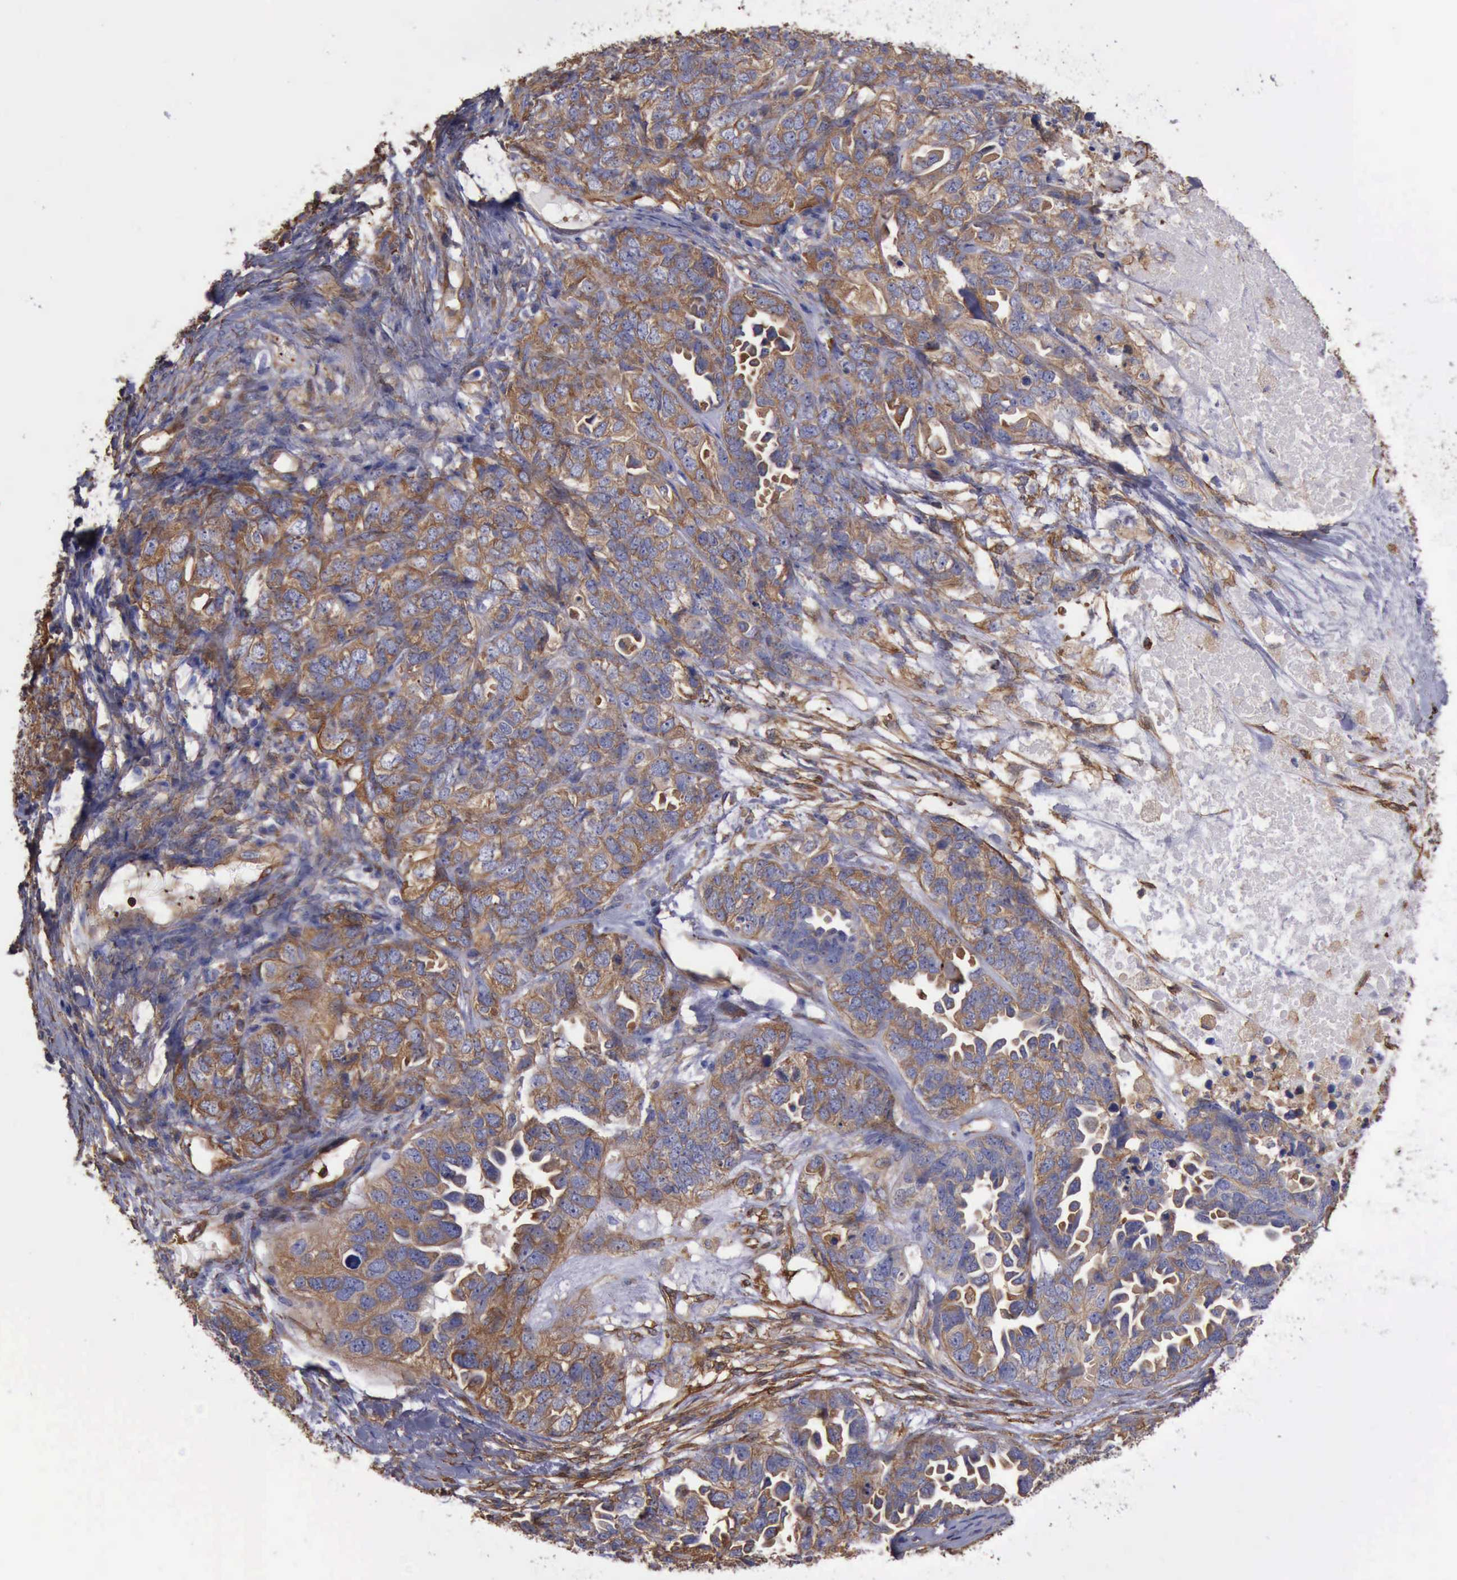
{"staining": {"intensity": "moderate", "quantity": ">75%", "location": "cytoplasmic/membranous"}, "tissue": "ovarian cancer", "cell_type": "Tumor cells", "image_type": "cancer", "snomed": [{"axis": "morphology", "description": "Cystadenocarcinoma, serous, NOS"}, {"axis": "topography", "description": "Ovary"}], "caption": "Immunohistochemistry (IHC) of ovarian serous cystadenocarcinoma demonstrates medium levels of moderate cytoplasmic/membranous positivity in approximately >75% of tumor cells.", "gene": "FLNA", "patient": {"sex": "female", "age": 82}}